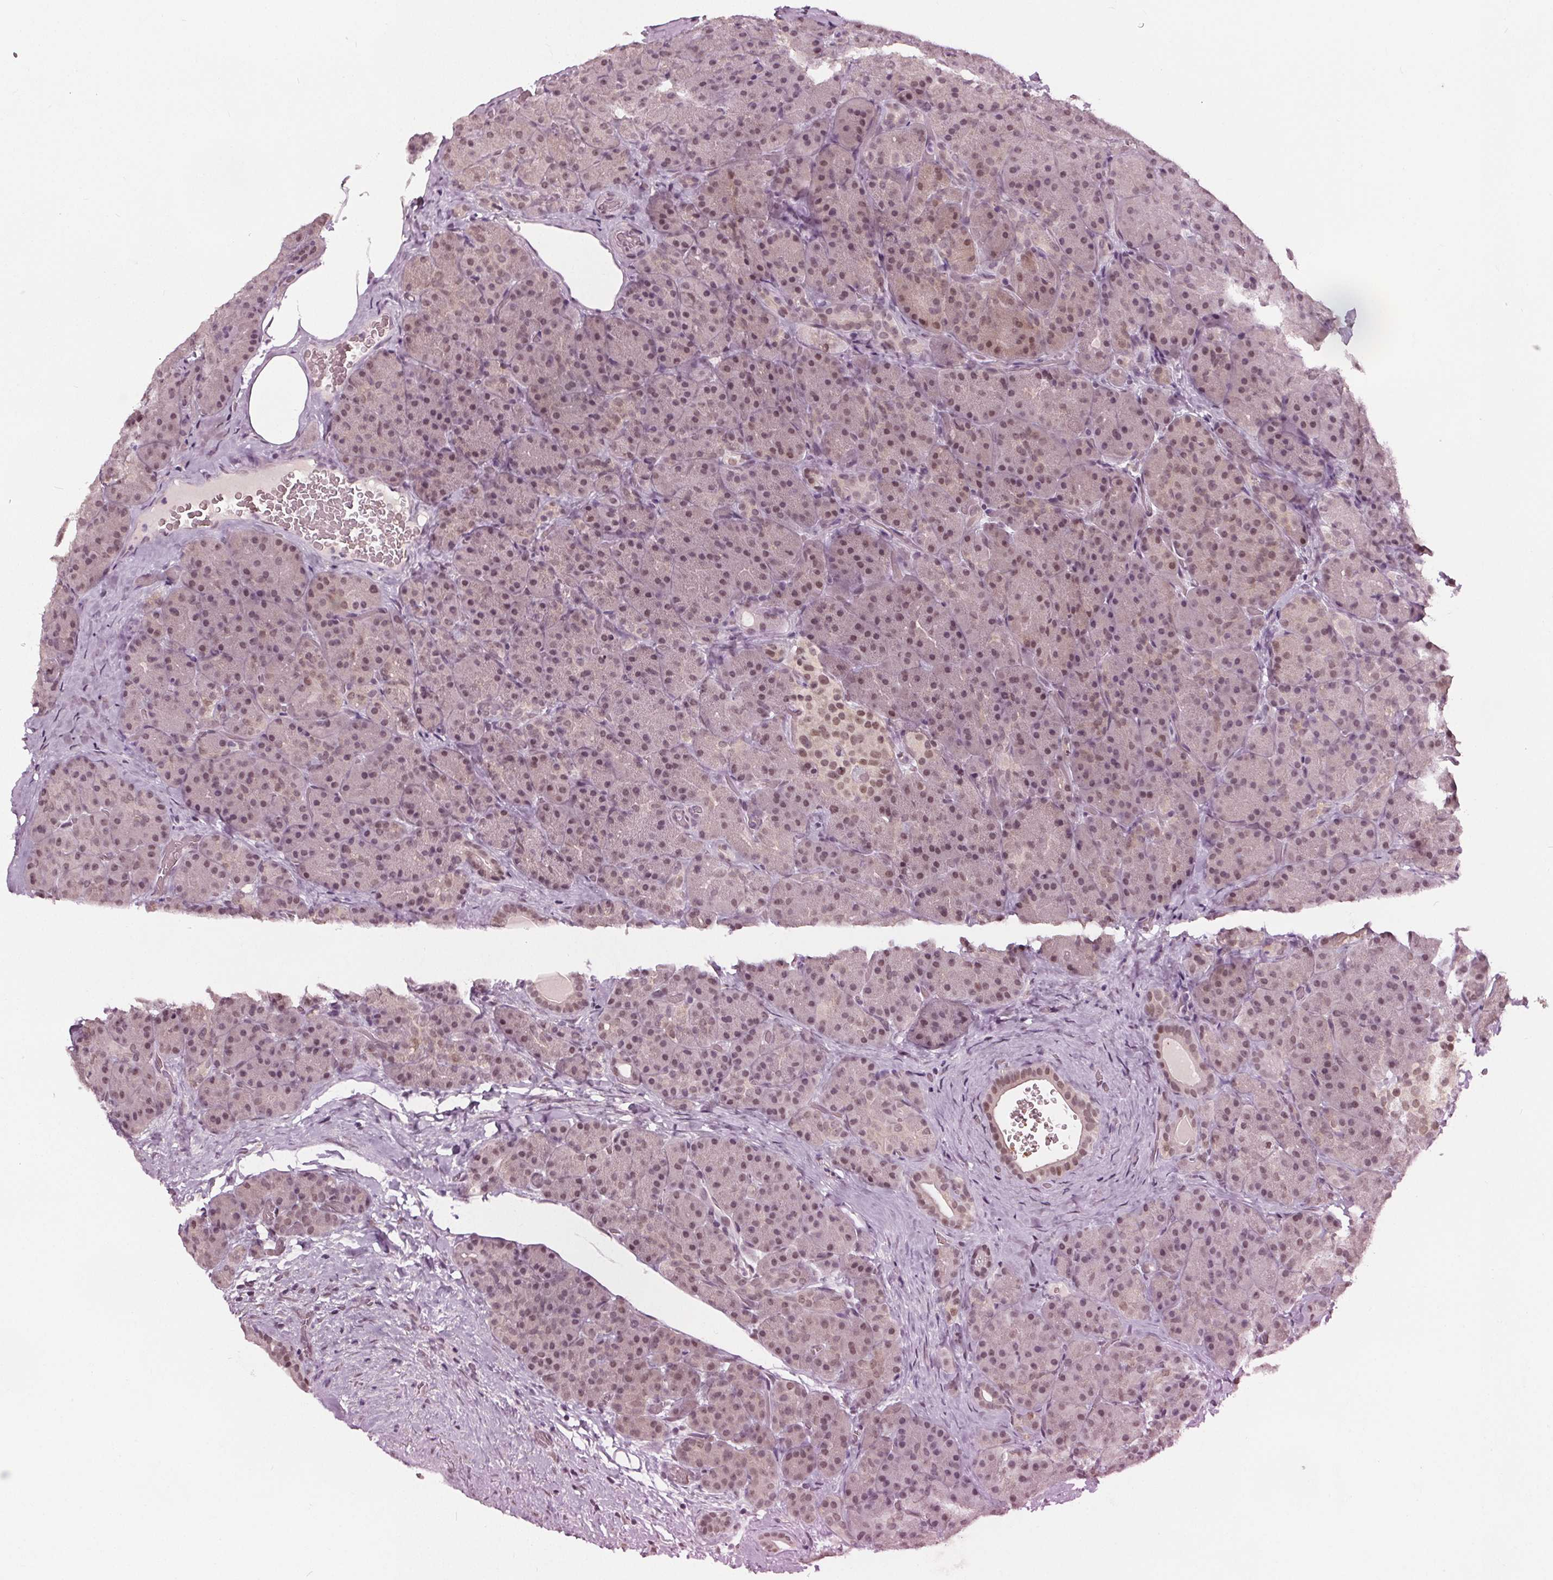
{"staining": {"intensity": "moderate", "quantity": "25%-75%", "location": "nuclear"}, "tissue": "pancreas", "cell_type": "Exocrine glandular cells", "image_type": "normal", "snomed": [{"axis": "morphology", "description": "Normal tissue, NOS"}, {"axis": "topography", "description": "Pancreas"}], "caption": "A brown stain highlights moderate nuclear expression of a protein in exocrine glandular cells of benign pancreas.", "gene": "IWS1", "patient": {"sex": "male", "age": 57}}